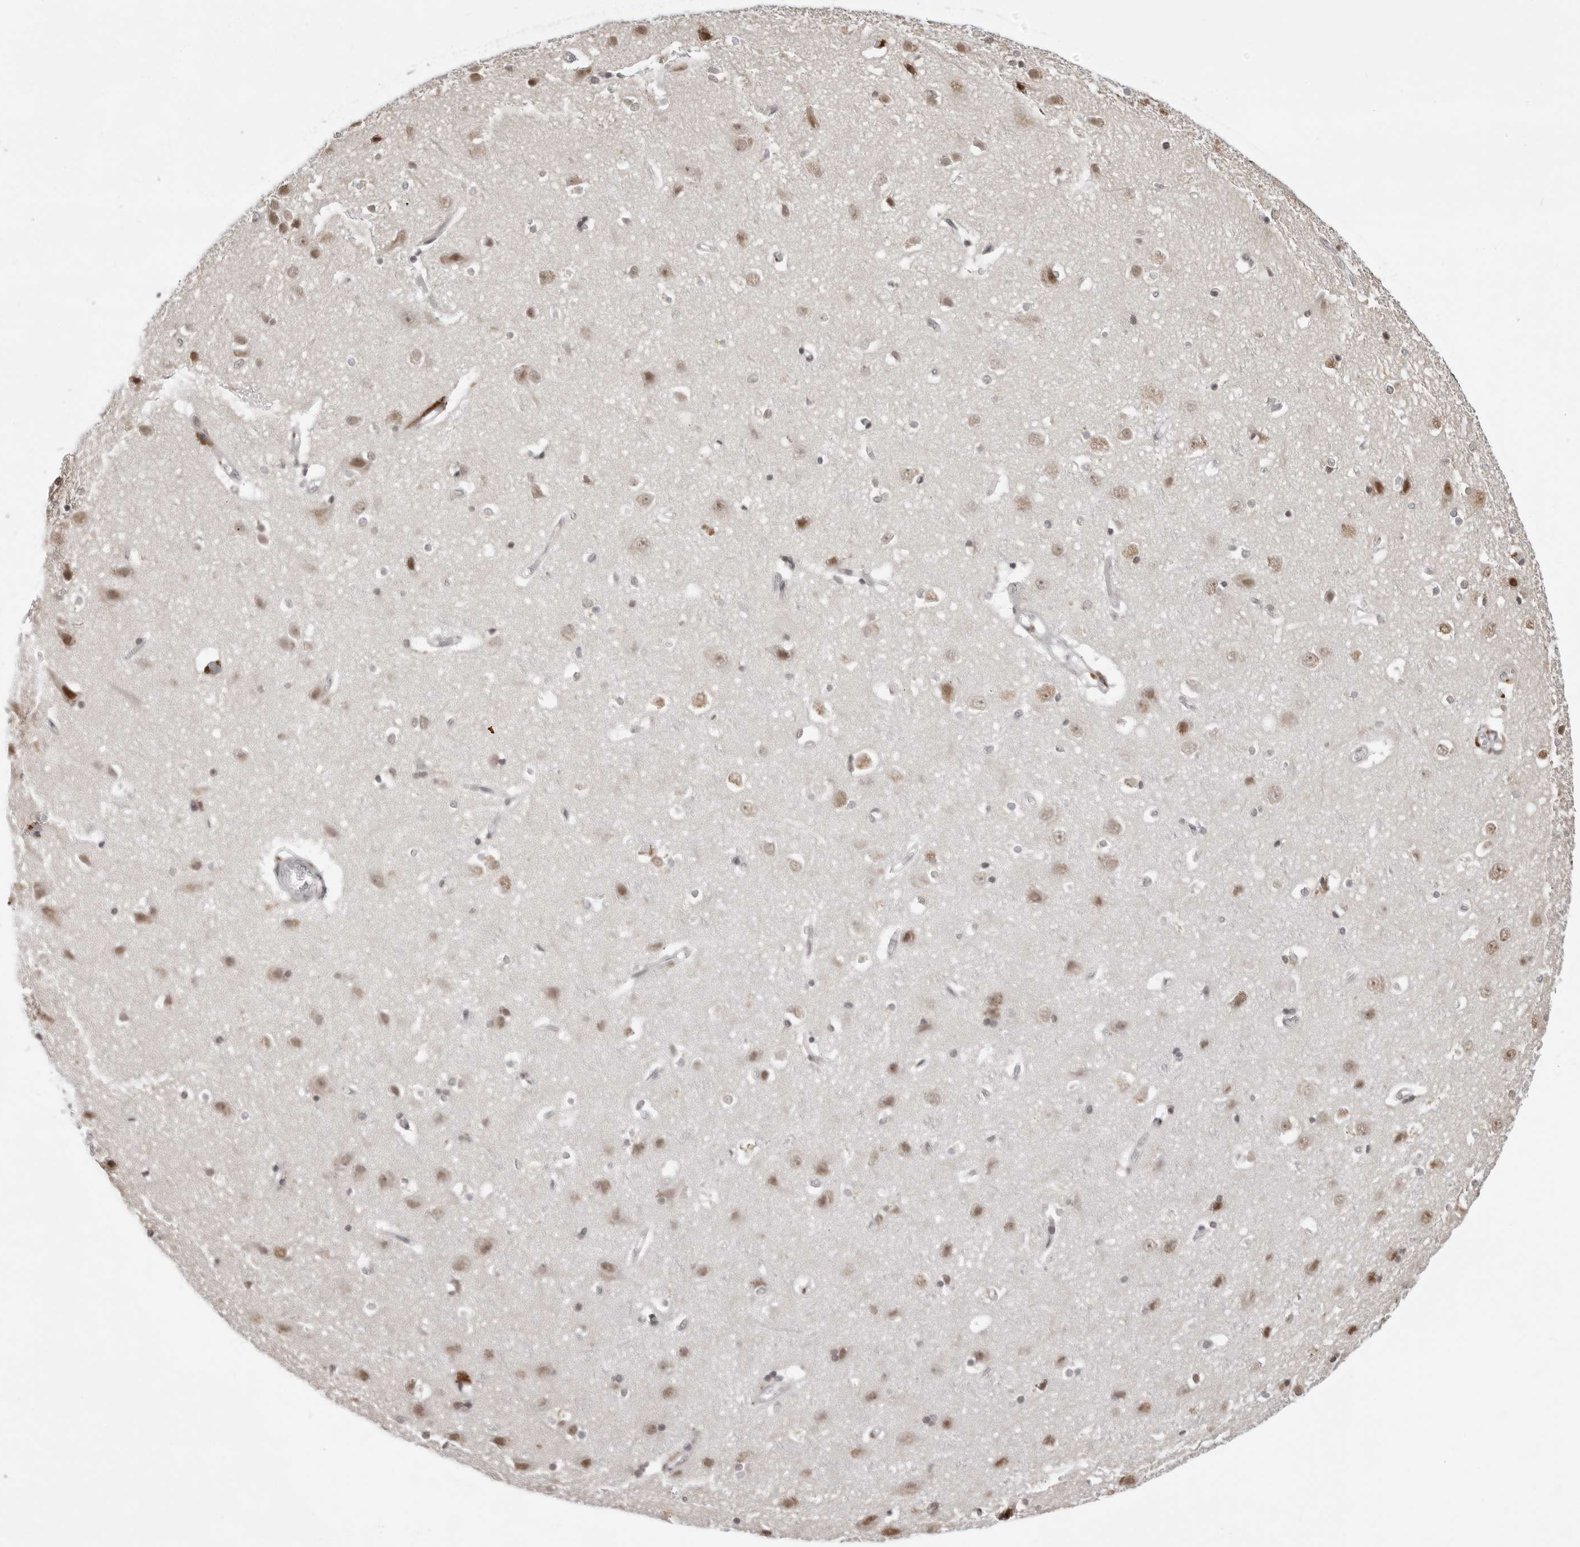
{"staining": {"intensity": "weak", "quantity": "25%-75%", "location": "nuclear"}, "tissue": "cerebral cortex", "cell_type": "Endothelial cells", "image_type": "normal", "snomed": [{"axis": "morphology", "description": "Normal tissue, NOS"}, {"axis": "topography", "description": "Cerebral cortex"}], "caption": "A low amount of weak nuclear positivity is seen in about 25%-75% of endothelial cells in unremarkable cerebral cortex.", "gene": "PHF3", "patient": {"sex": "male", "age": 54}}